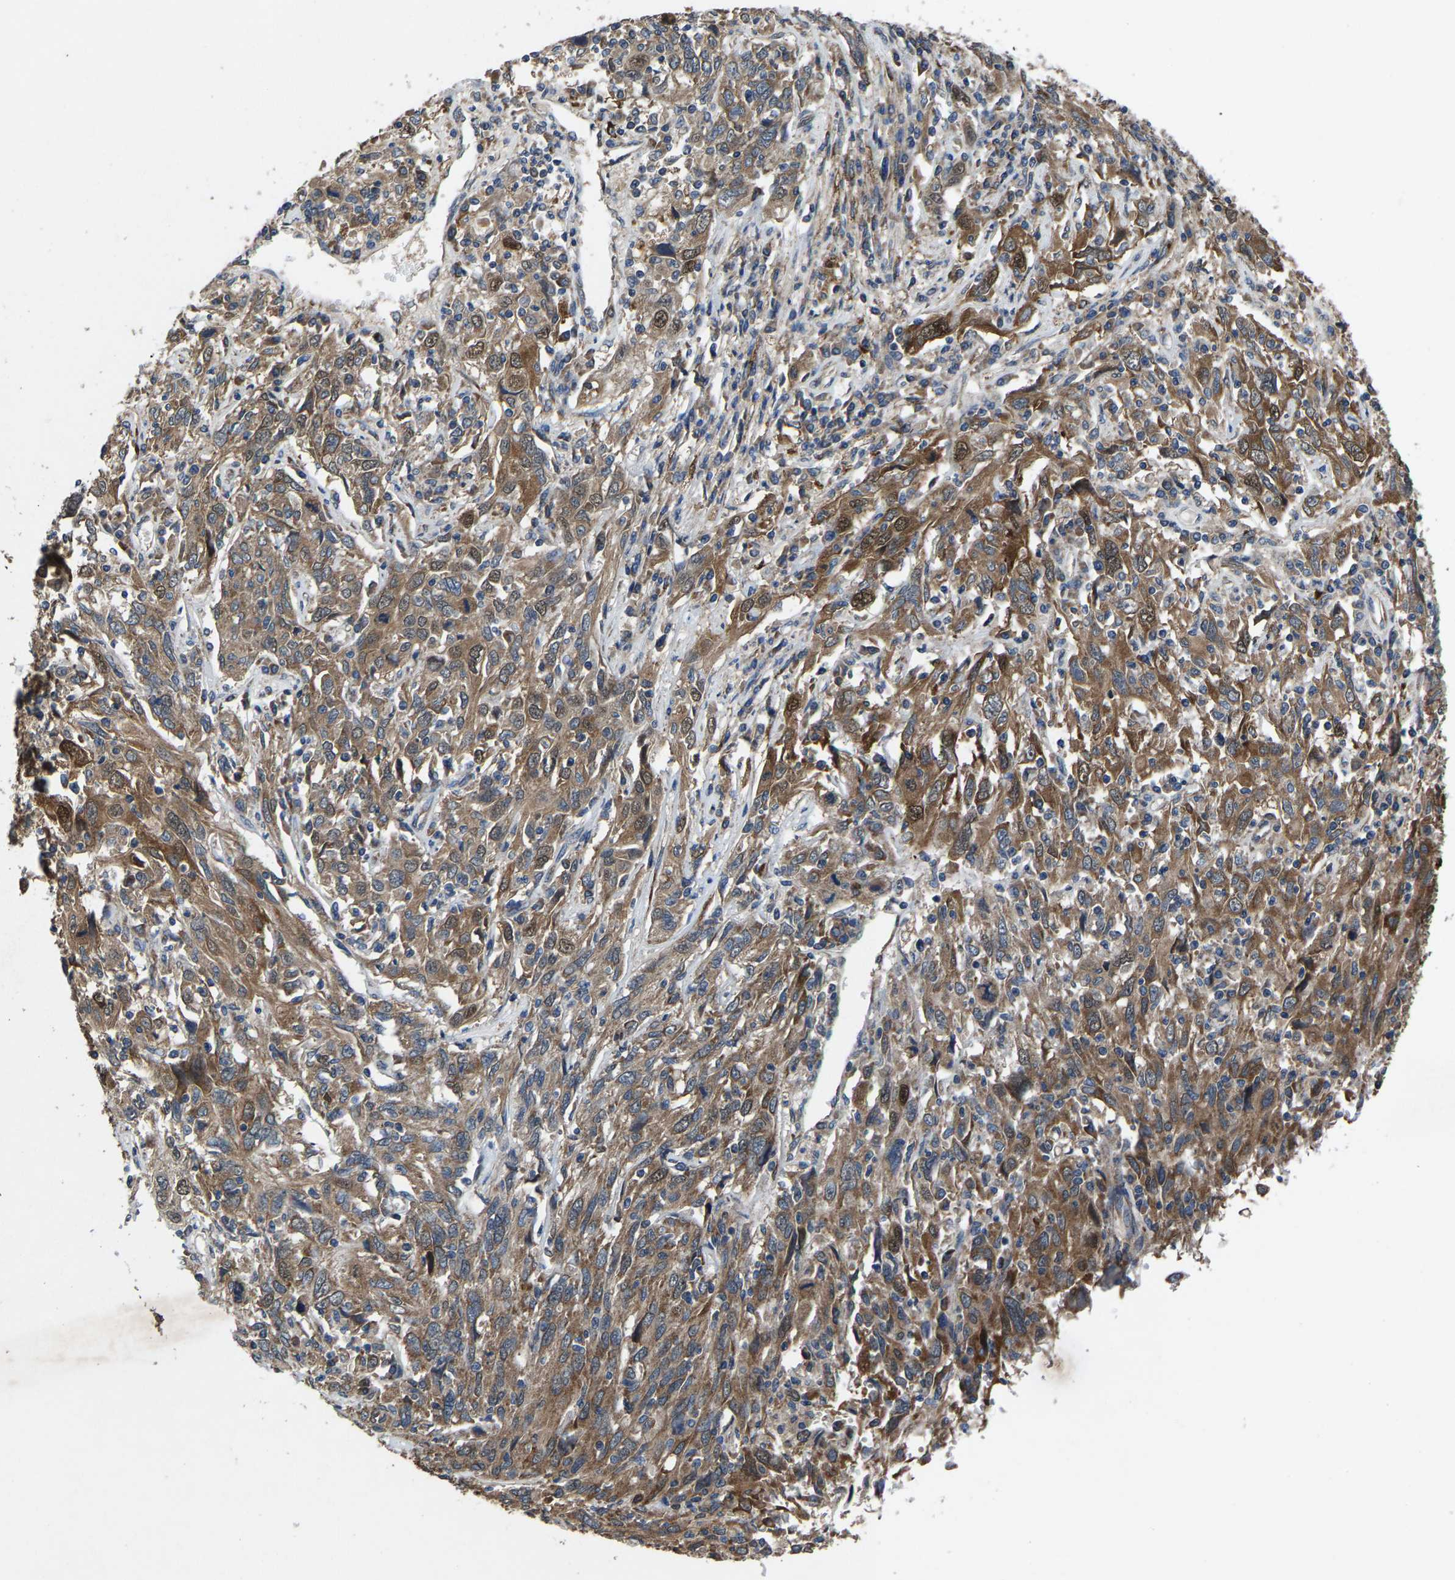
{"staining": {"intensity": "moderate", "quantity": ">75%", "location": "cytoplasmic/membranous"}, "tissue": "cervical cancer", "cell_type": "Tumor cells", "image_type": "cancer", "snomed": [{"axis": "morphology", "description": "Squamous cell carcinoma, NOS"}, {"axis": "topography", "description": "Cervix"}], "caption": "DAB (3,3'-diaminobenzidine) immunohistochemical staining of human cervical squamous cell carcinoma displays moderate cytoplasmic/membranous protein expression in about >75% of tumor cells.", "gene": "PDP1", "patient": {"sex": "female", "age": 46}}